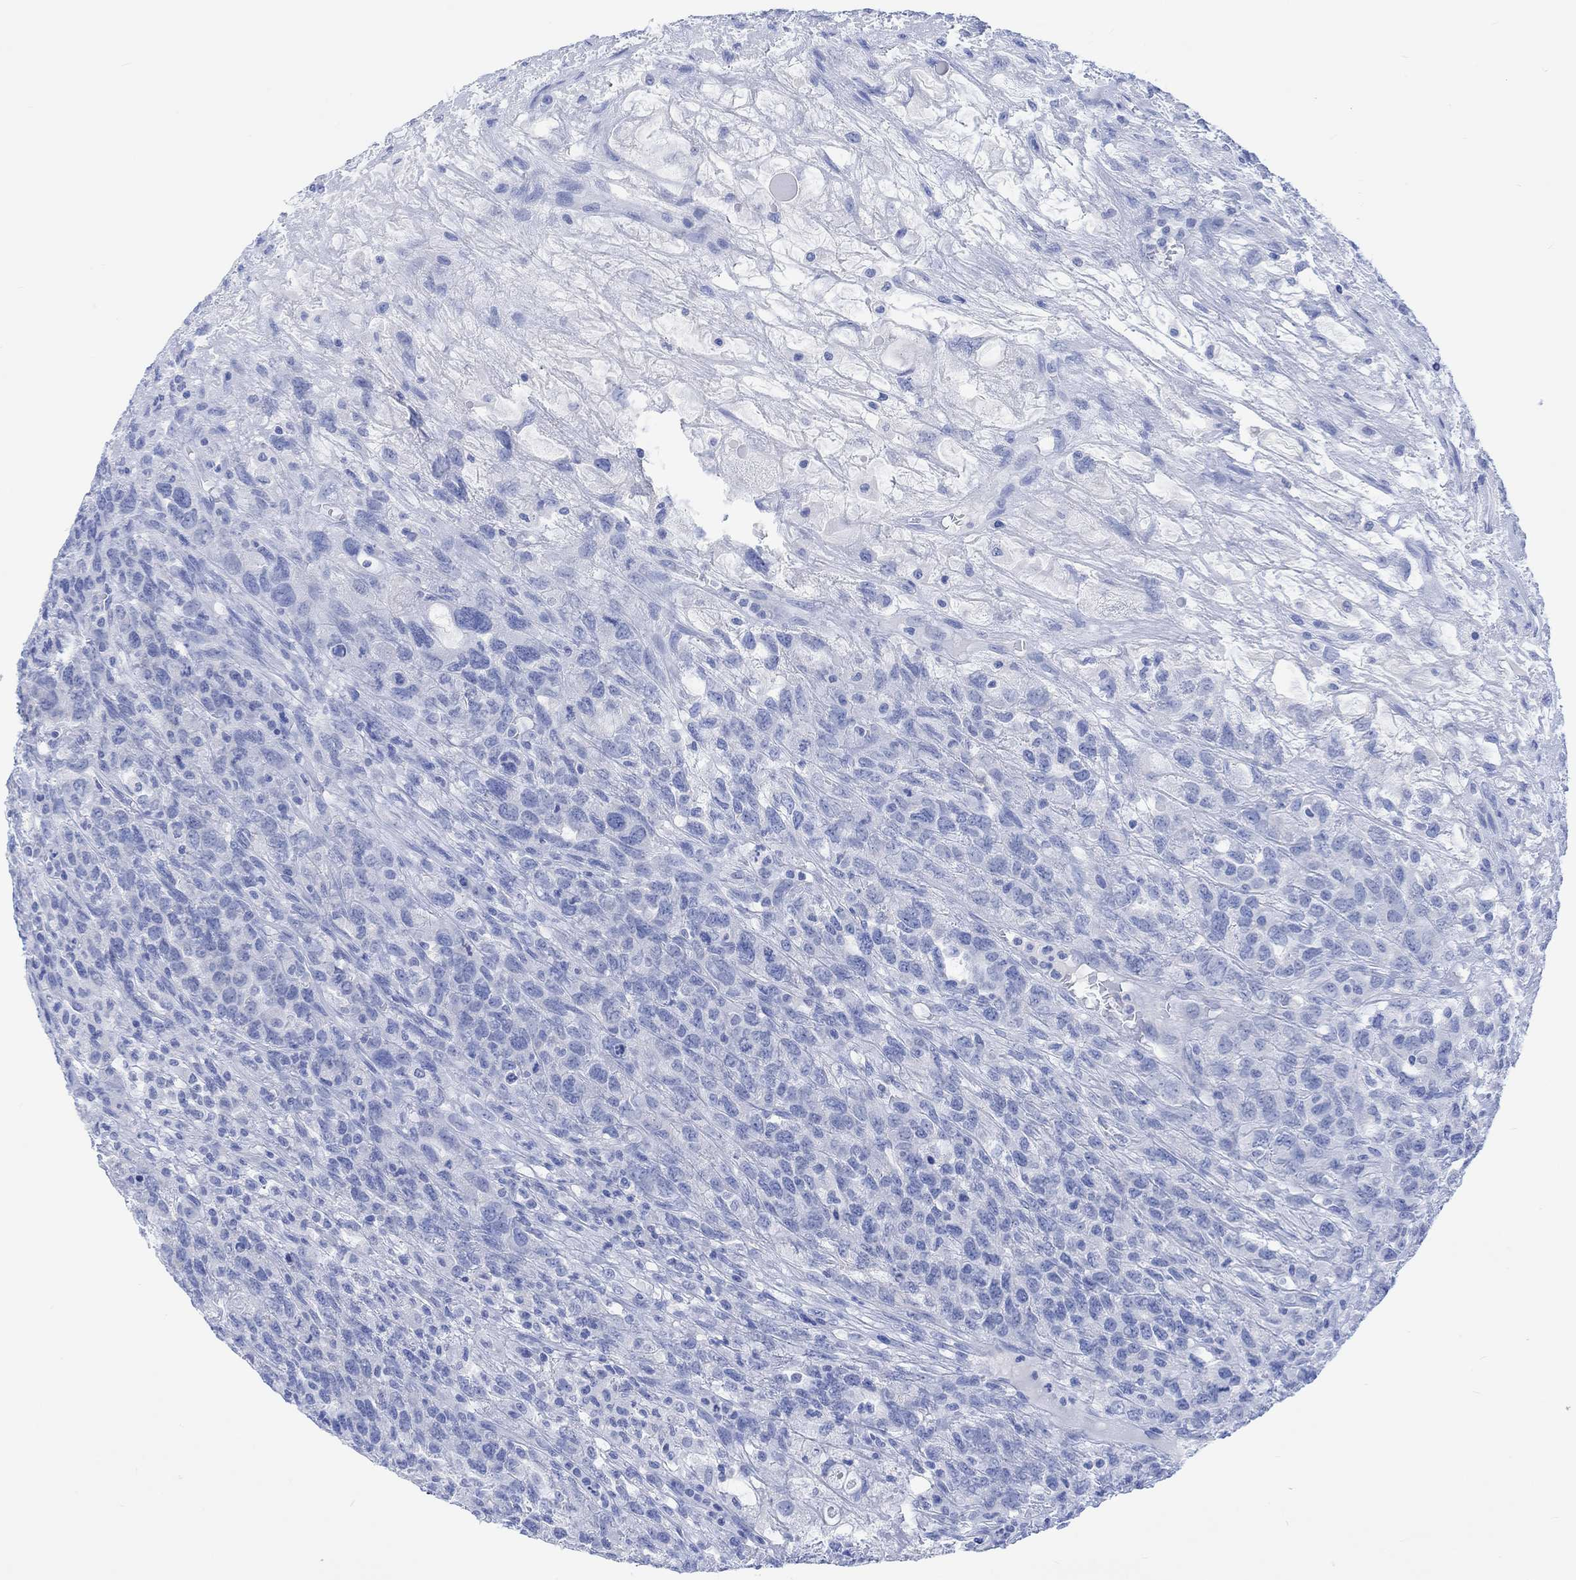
{"staining": {"intensity": "negative", "quantity": "none", "location": "none"}, "tissue": "testis cancer", "cell_type": "Tumor cells", "image_type": "cancer", "snomed": [{"axis": "morphology", "description": "Seminoma, NOS"}, {"axis": "topography", "description": "Testis"}], "caption": "DAB immunohistochemical staining of testis cancer (seminoma) shows no significant staining in tumor cells.", "gene": "CALCA", "patient": {"sex": "male", "age": 52}}